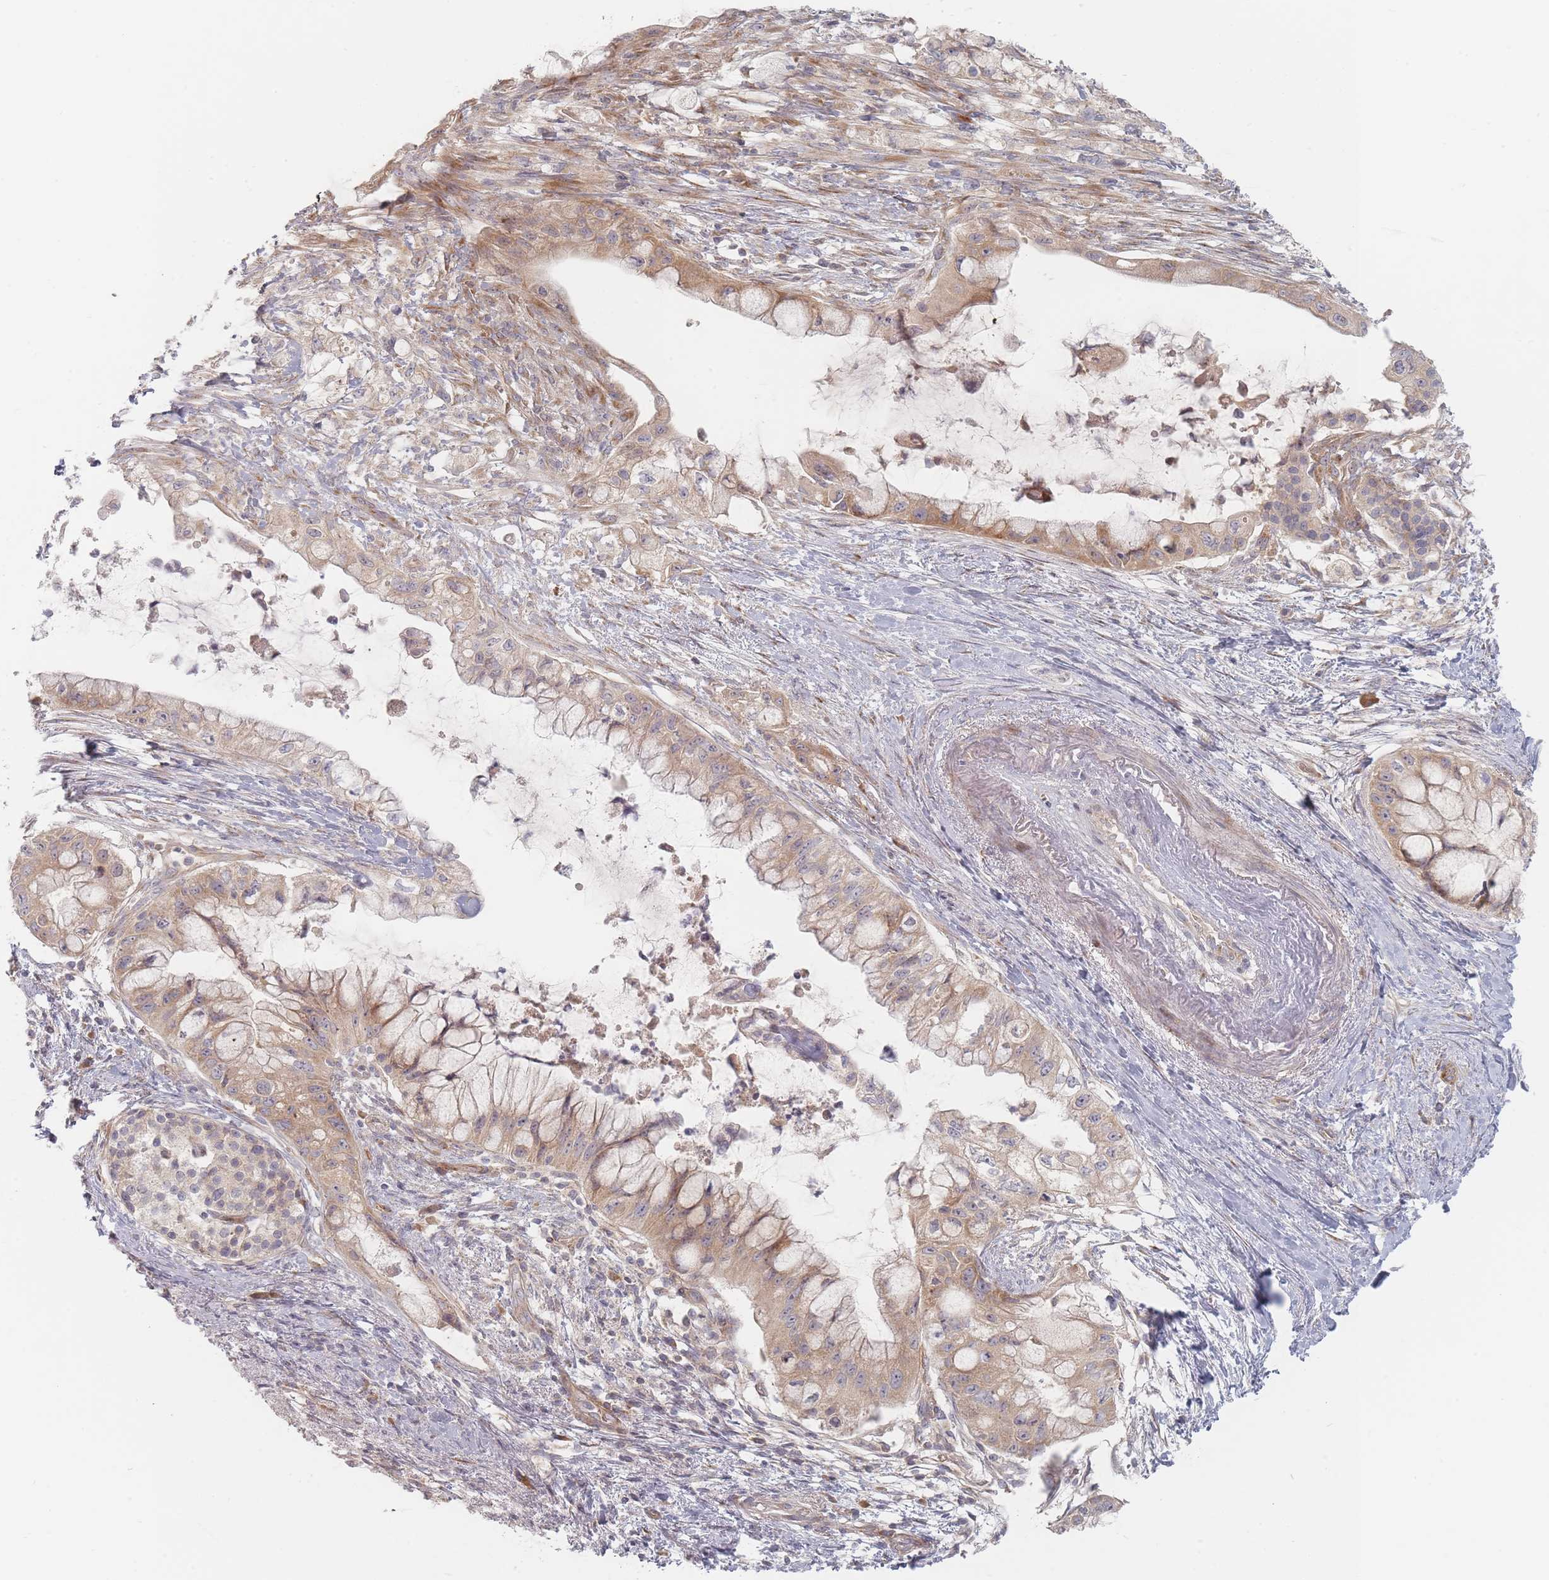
{"staining": {"intensity": "moderate", "quantity": ">75%", "location": "cytoplasmic/membranous"}, "tissue": "pancreatic cancer", "cell_type": "Tumor cells", "image_type": "cancer", "snomed": [{"axis": "morphology", "description": "Adenocarcinoma, NOS"}, {"axis": "topography", "description": "Pancreas"}], "caption": "Protein analysis of pancreatic cancer tissue shows moderate cytoplasmic/membranous positivity in about >75% of tumor cells.", "gene": "ZKSCAN7", "patient": {"sex": "male", "age": 48}}